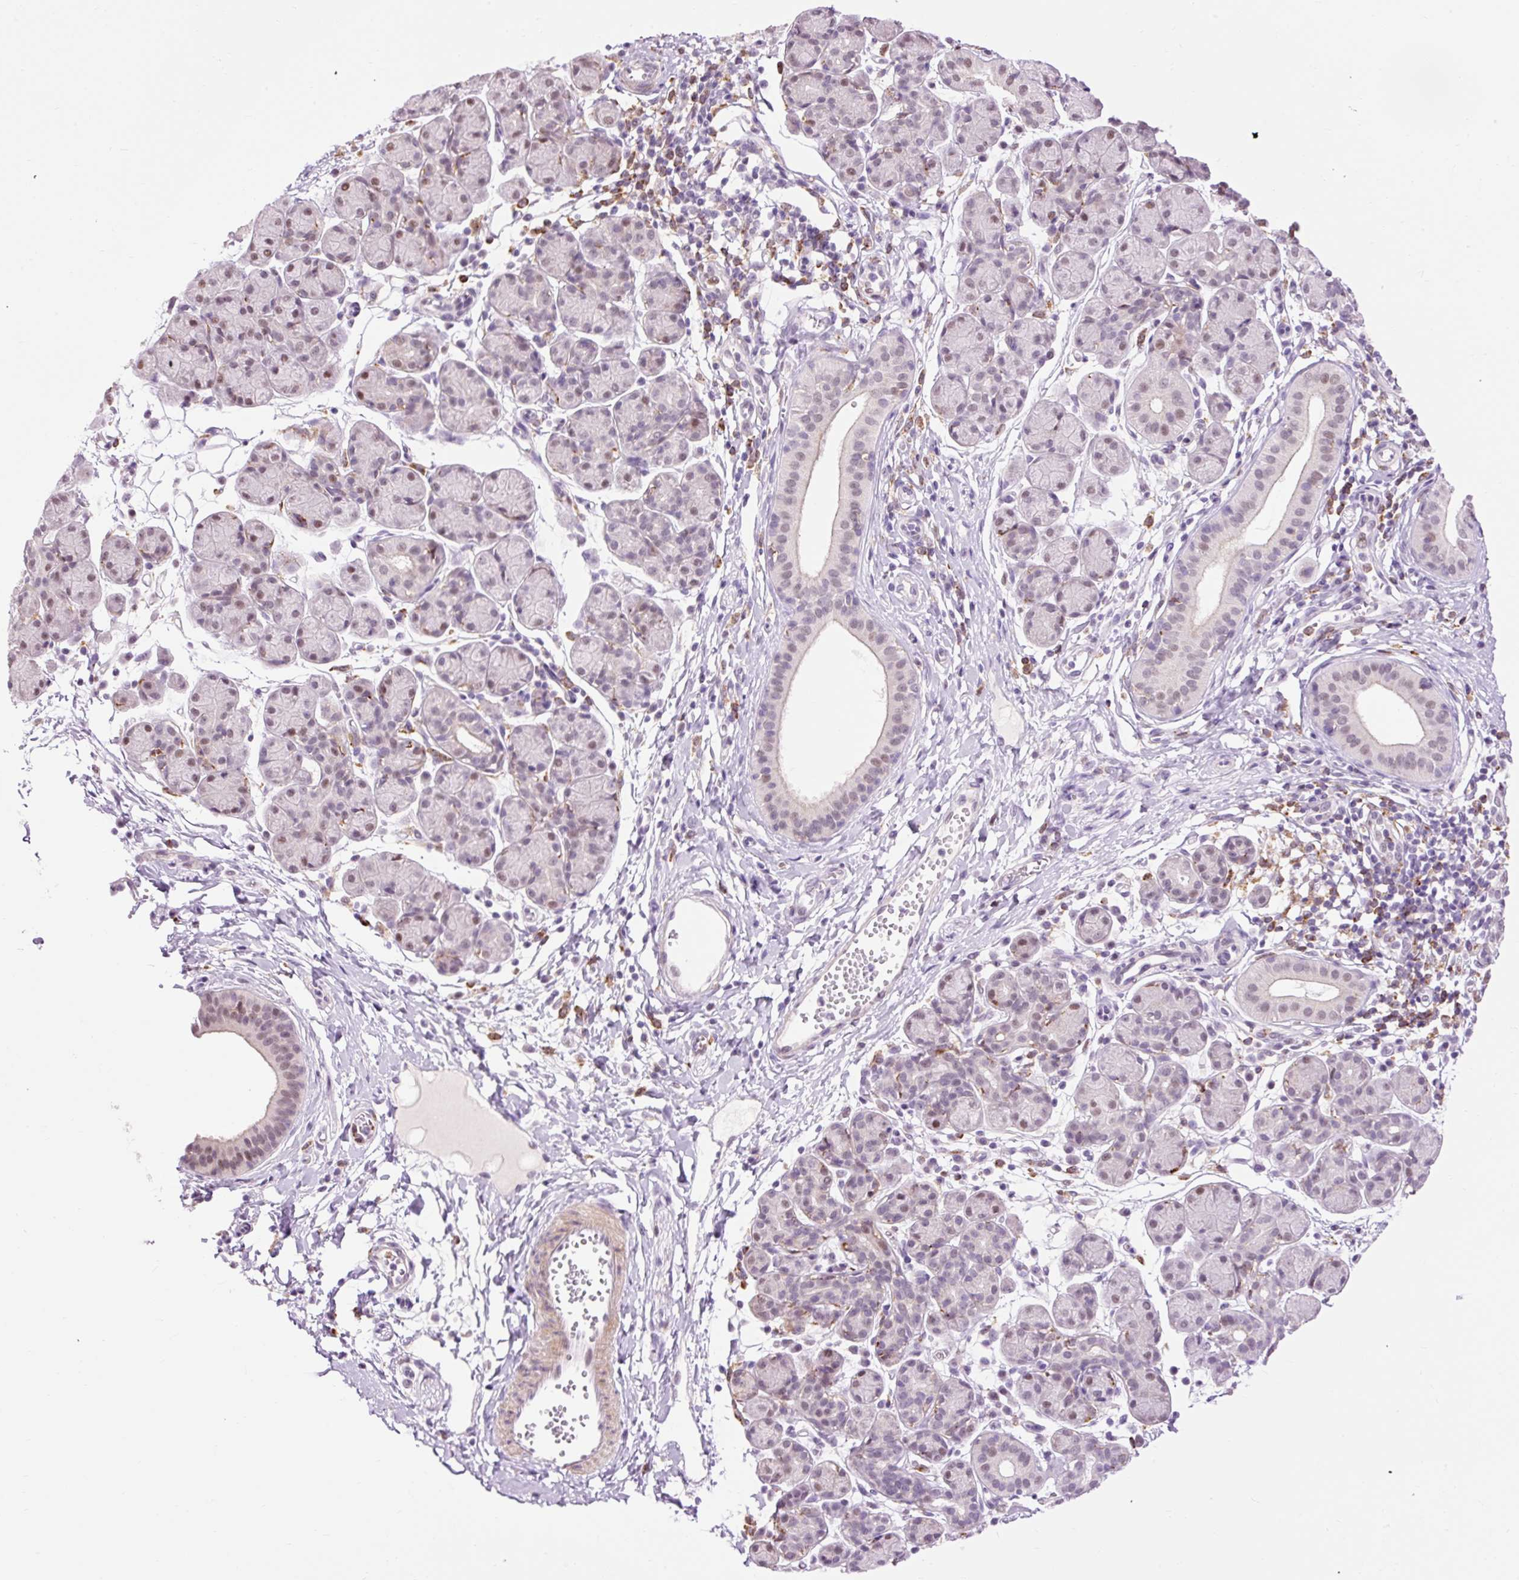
{"staining": {"intensity": "weak", "quantity": "<25%", "location": "nuclear"}, "tissue": "salivary gland", "cell_type": "Glandular cells", "image_type": "normal", "snomed": [{"axis": "morphology", "description": "Normal tissue, NOS"}, {"axis": "morphology", "description": "Inflammation, NOS"}, {"axis": "topography", "description": "Lymph node"}, {"axis": "topography", "description": "Salivary gland"}], "caption": "Protein analysis of unremarkable salivary gland shows no significant expression in glandular cells. The staining is performed using DAB (3,3'-diaminobenzidine) brown chromogen with nuclei counter-stained in using hematoxylin.", "gene": "LY86", "patient": {"sex": "male", "age": 3}}